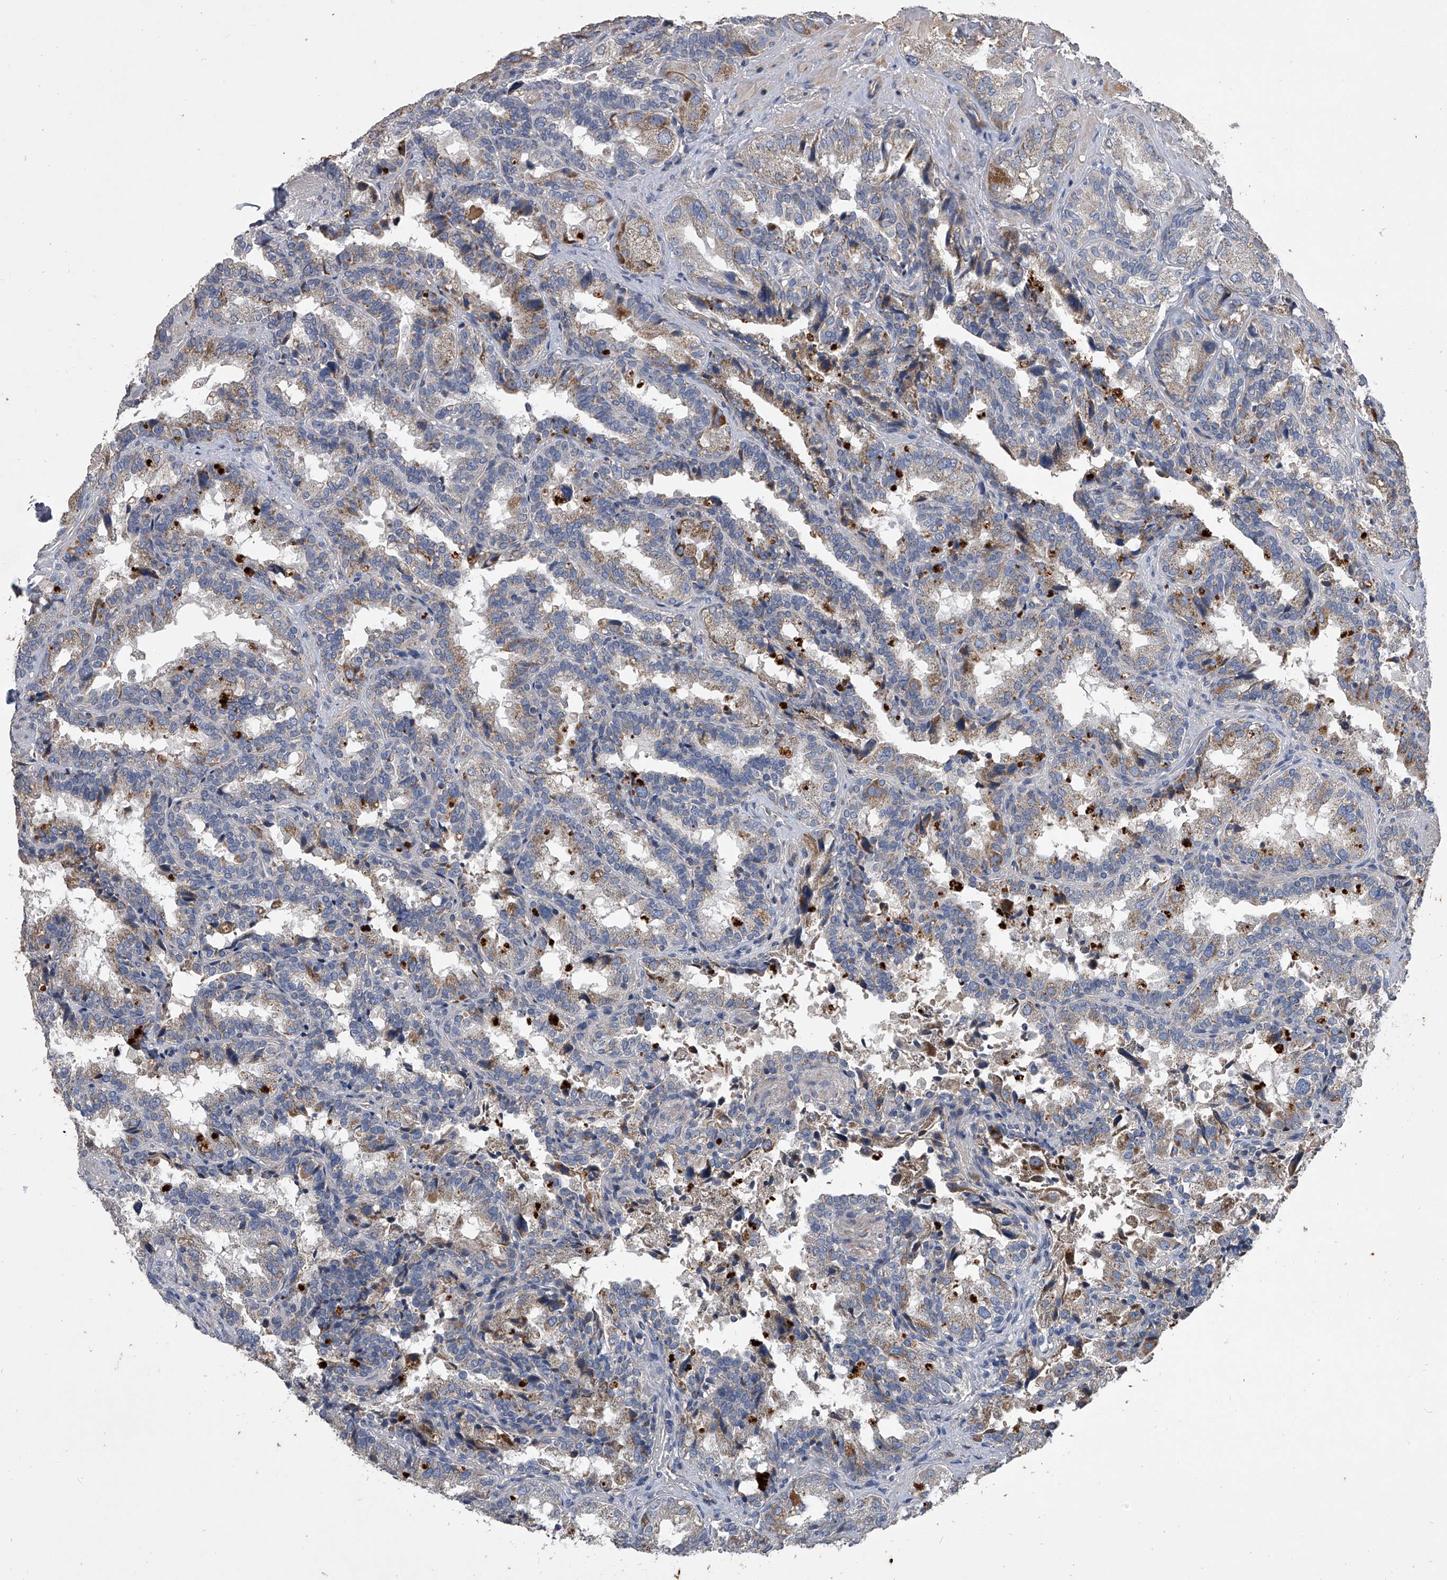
{"staining": {"intensity": "moderate", "quantity": "<25%", "location": "cytoplasmic/membranous"}, "tissue": "seminal vesicle", "cell_type": "Glandular cells", "image_type": "normal", "snomed": [{"axis": "morphology", "description": "Normal tissue, NOS"}, {"axis": "topography", "description": "Seminal veicle"}, {"axis": "topography", "description": "Peripheral nerve tissue"}], "caption": "Protein staining reveals moderate cytoplasmic/membranous expression in about <25% of glandular cells in benign seminal vesicle. (IHC, brightfield microscopy, high magnification).", "gene": "NRP1", "patient": {"sex": "male", "age": 63}}